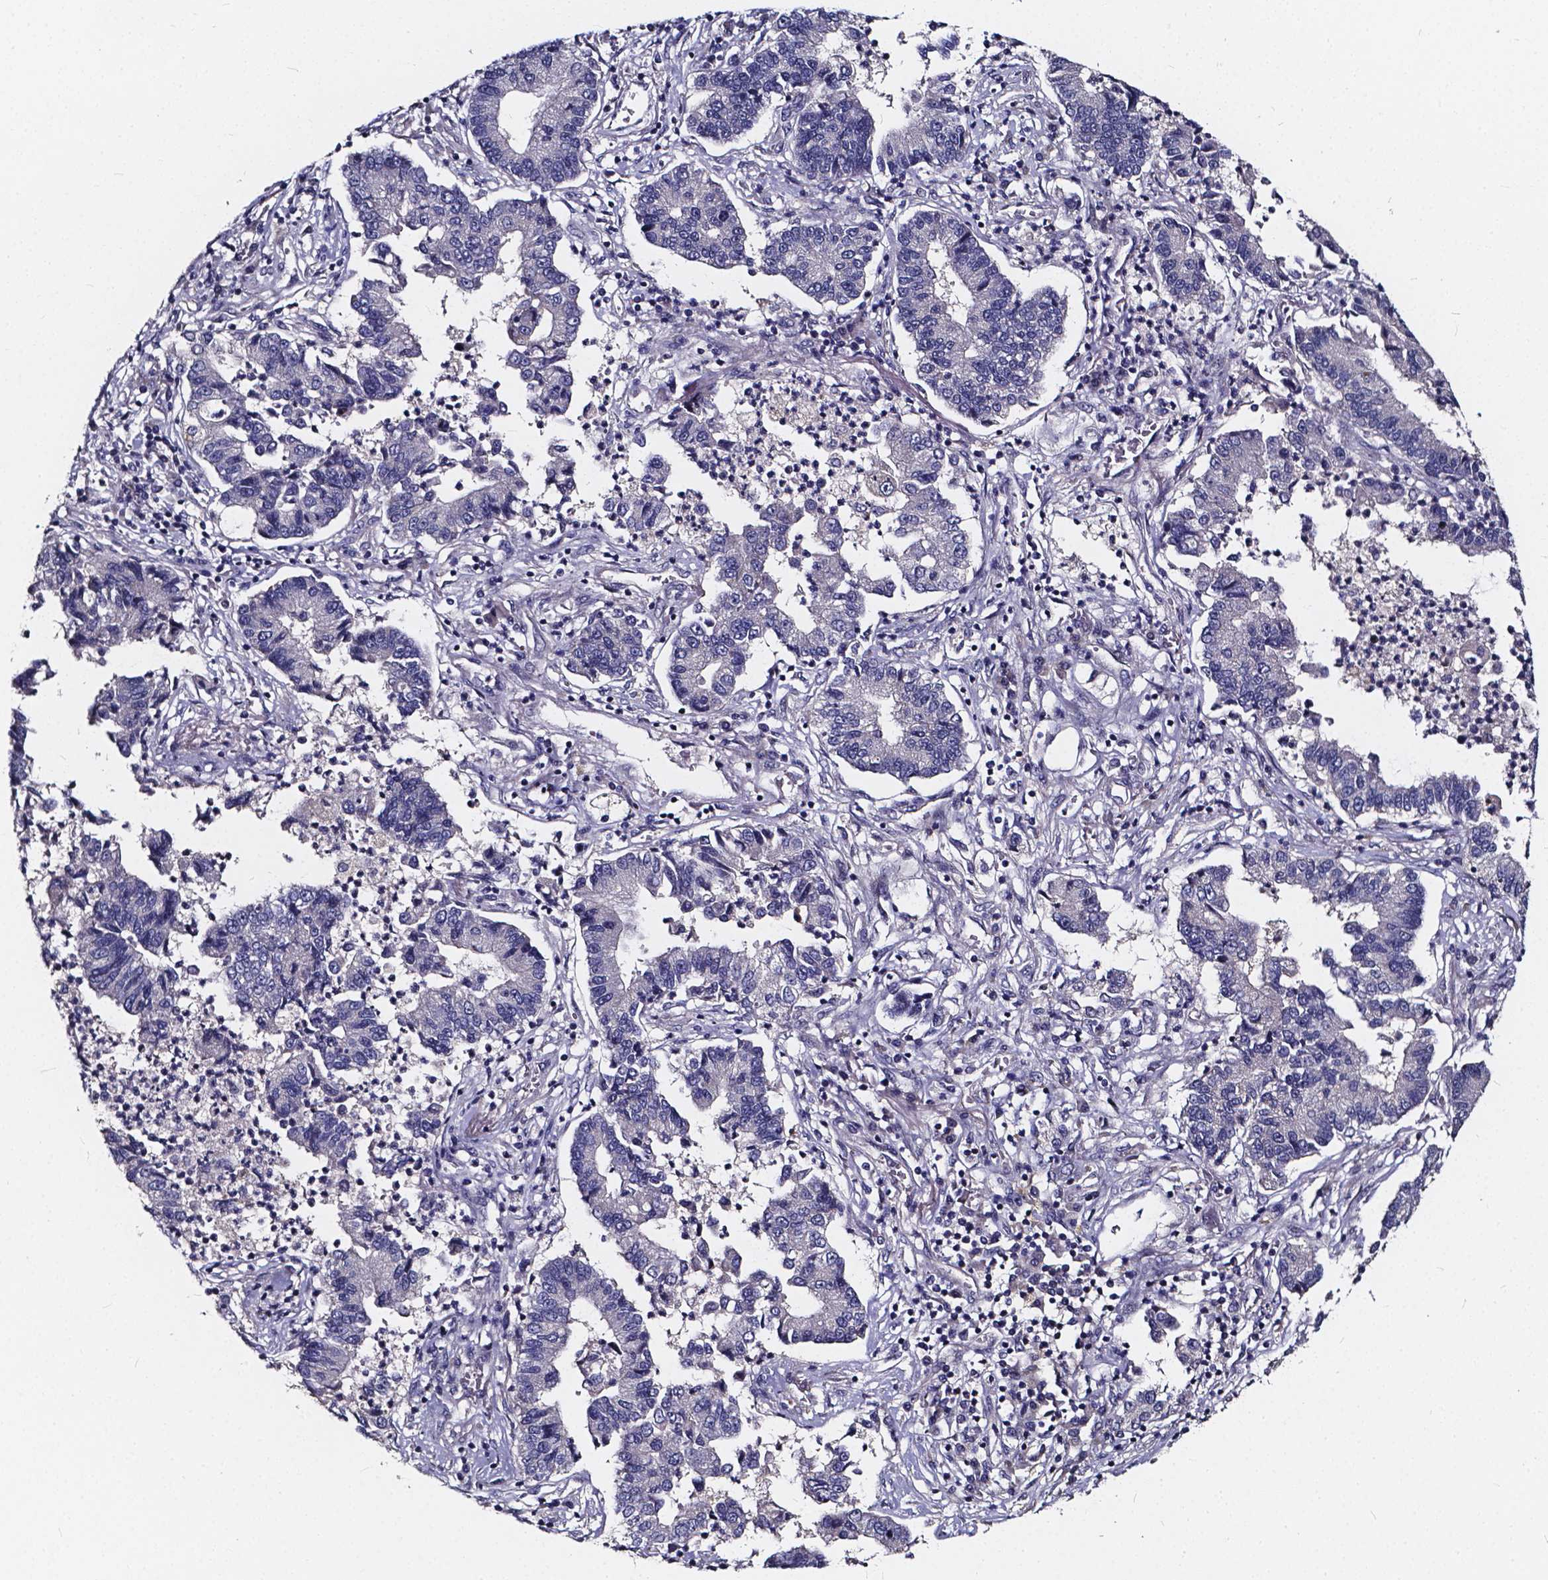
{"staining": {"intensity": "negative", "quantity": "none", "location": "none"}, "tissue": "lung cancer", "cell_type": "Tumor cells", "image_type": "cancer", "snomed": [{"axis": "morphology", "description": "Adenocarcinoma, NOS"}, {"axis": "topography", "description": "Lung"}], "caption": "Immunohistochemical staining of human lung cancer (adenocarcinoma) demonstrates no significant staining in tumor cells. (DAB immunohistochemistry (IHC), high magnification).", "gene": "SOWAHA", "patient": {"sex": "female", "age": 57}}